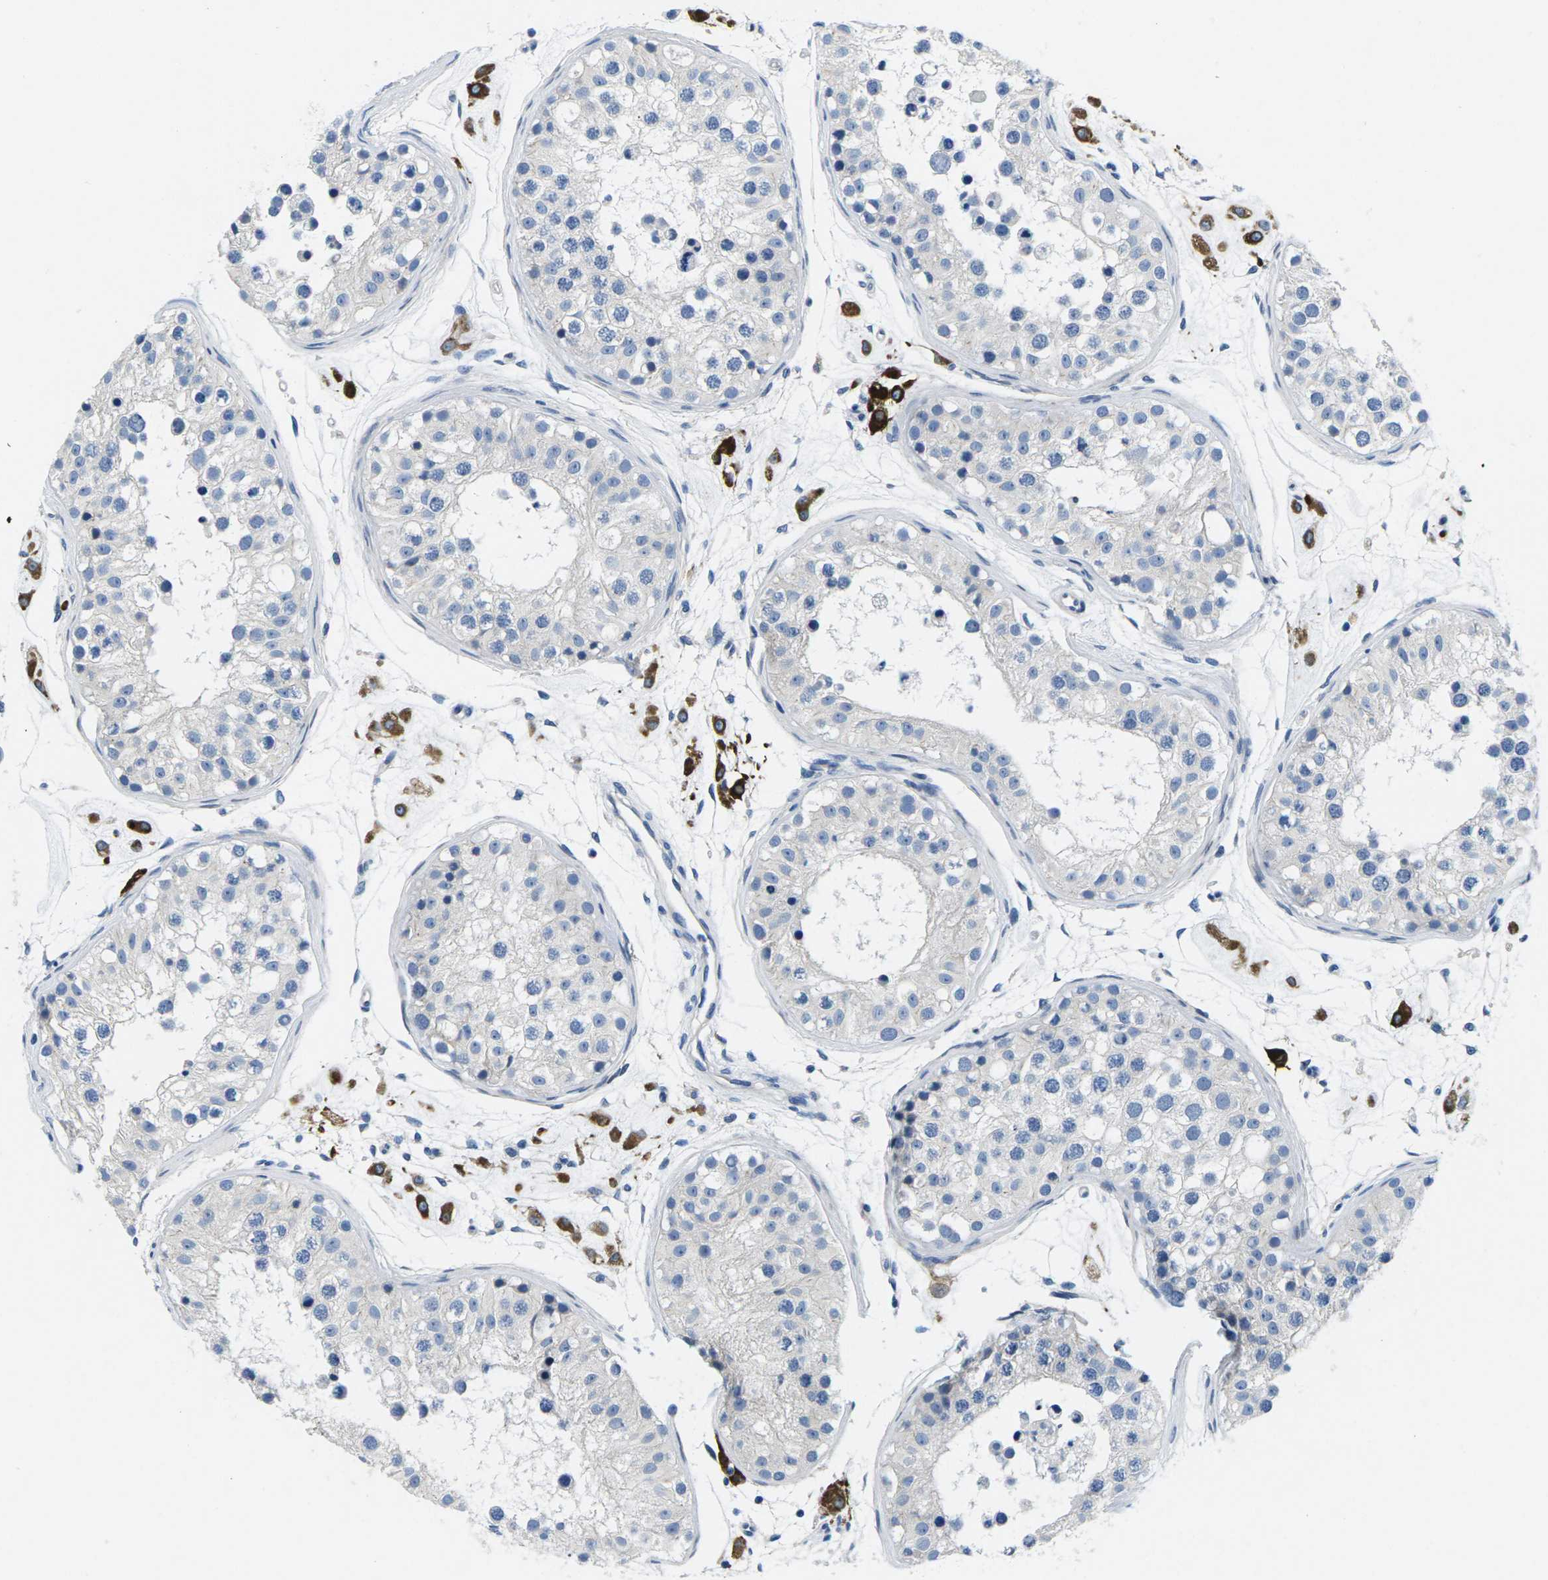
{"staining": {"intensity": "negative", "quantity": "none", "location": "none"}, "tissue": "testis", "cell_type": "Cells in seminiferous ducts", "image_type": "normal", "snomed": [{"axis": "morphology", "description": "Normal tissue, NOS"}, {"axis": "morphology", "description": "Adenocarcinoma, metastatic, NOS"}, {"axis": "topography", "description": "Testis"}], "caption": "Cells in seminiferous ducts are negative for protein expression in normal human testis. The staining was performed using DAB (3,3'-diaminobenzidine) to visualize the protein expression in brown, while the nuclei were stained in blue with hematoxylin (Magnification: 20x).", "gene": "TSPAN2", "patient": {"sex": "male", "age": 26}}